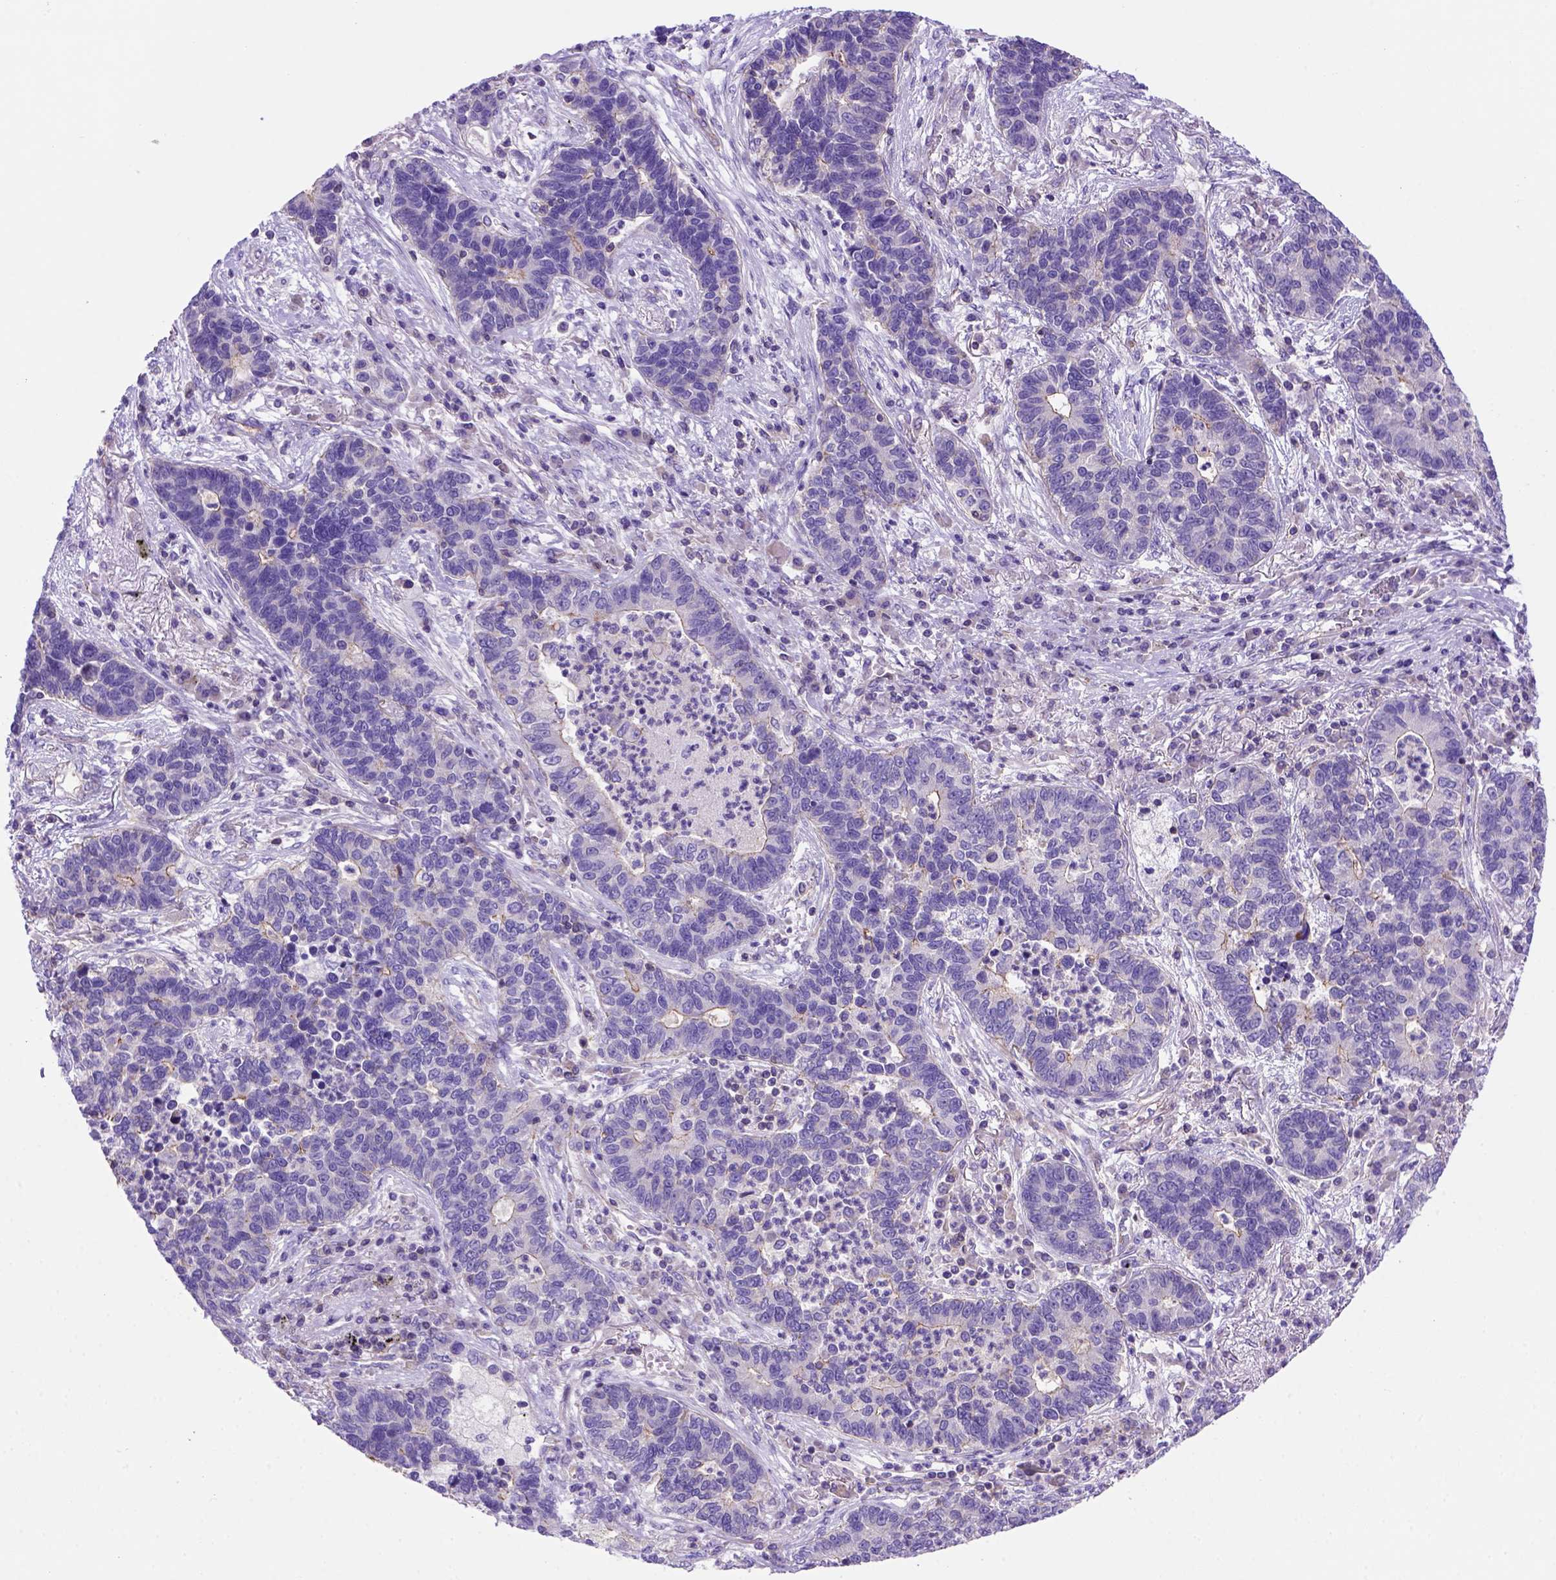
{"staining": {"intensity": "moderate", "quantity": "<25%", "location": "cytoplasmic/membranous"}, "tissue": "lung cancer", "cell_type": "Tumor cells", "image_type": "cancer", "snomed": [{"axis": "morphology", "description": "Adenocarcinoma, NOS"}, {"axis": "topography", "description": "Lung"}], "caption": "Protein analysis of lung cancer tissue shows moderate cytoplasmic/membranous positivity in approximately <25% of tumor cells.", "gene": "PEX12", "patient": {"sex": "female", "age": 57}}